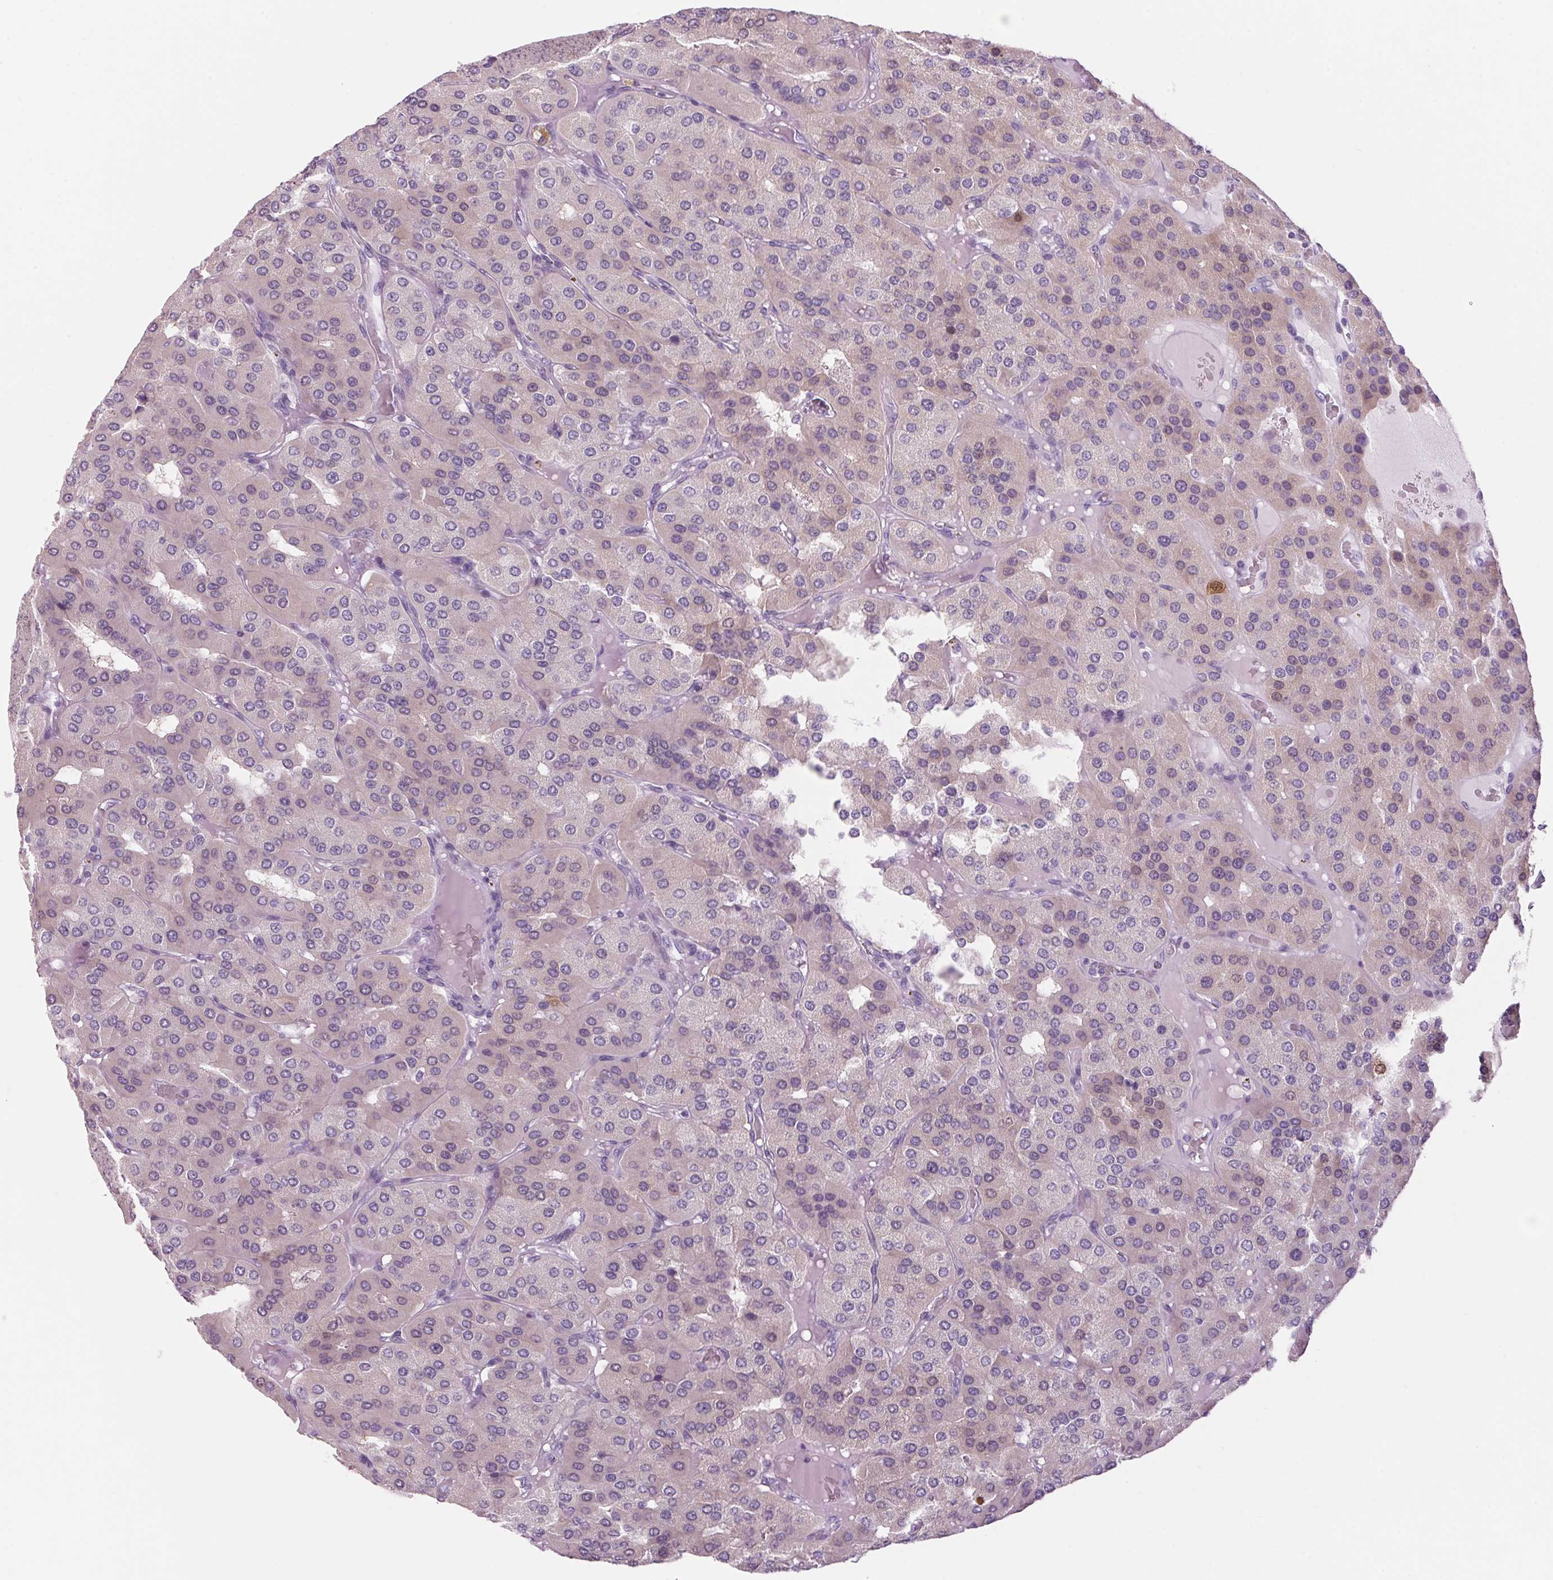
{"staining": {"intensity": "moderate", "quantity": "<25%", "location": "cytoplasmic/membranous,nuclear"}, "tissue": "parathyroid gland", "cell_type": "Glandular cells", "image_type": "normal", "snomed": [{"axis": "morphology", "description": "Normal tissue, NOS"}, {"axis": "morphology", "description": "Adenoma, NOS"}, {"axis": "topography", "description": "Parathyroid gland"}], "caption": "Benign parathyroid gland exhibits moderate cytoplasmic/membranous,nuclear expression in about <25% of glandular cells, visualized by immunohistochemistry. (Stains: DAB in brown, nuclei in blue, Microscopy: brightfield microscopy at high magnification).", "gene": "PPP1R1A", "patient": {"sex": "female", "age": 86}}